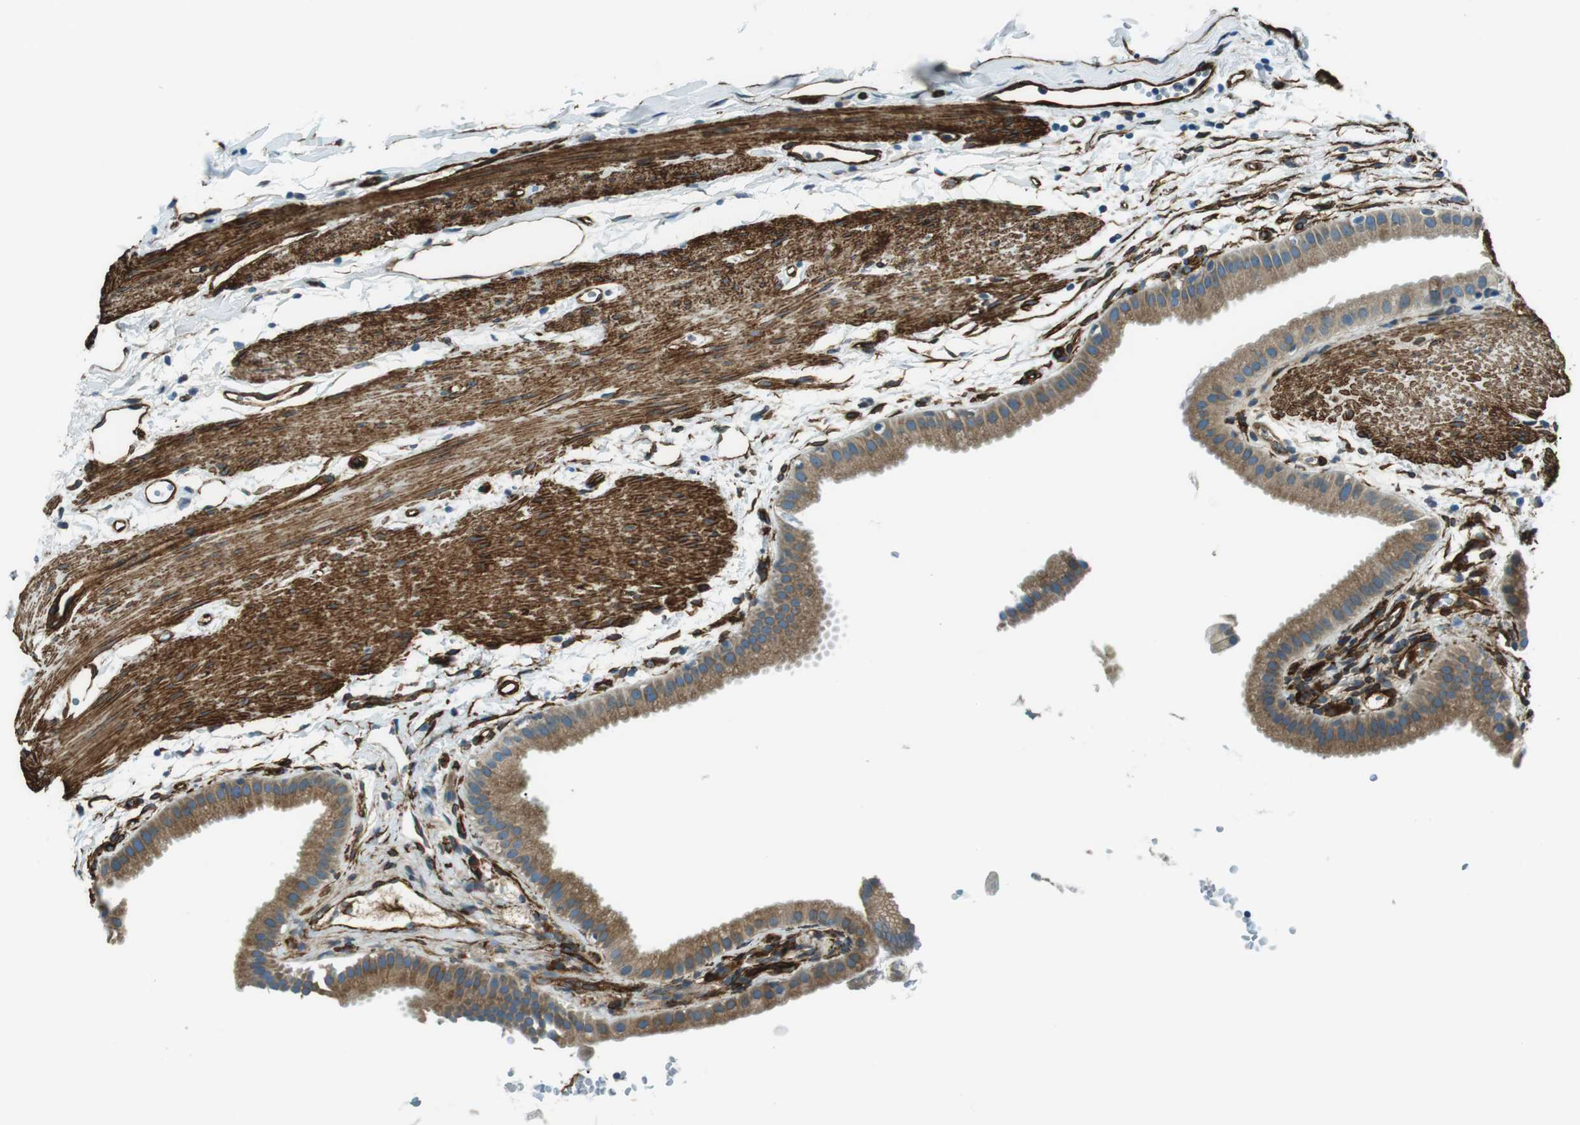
{"staining": {"intensity": "moderate", "quantity": ">75%", "location": "cytoplasmic/membranous"}, "tissue": "gallbladder", "cell_type": "Glandular cells", "image_type": "normal", "snomed": [{"axis": "morphology", "description": "Normal tissue, NOS"}, {"axis": "topography", "description": "Gallbladder"}], "caption": "Immunohistochemistry histopathology image of normal human gallbladder stained for a protein (brown), which reveals medium levels of moderate cytoplasmic/membranous expression in about >75% of glandular cells.", "gene": "ODR4", "patient": {"sex": "female", "age": 64}}